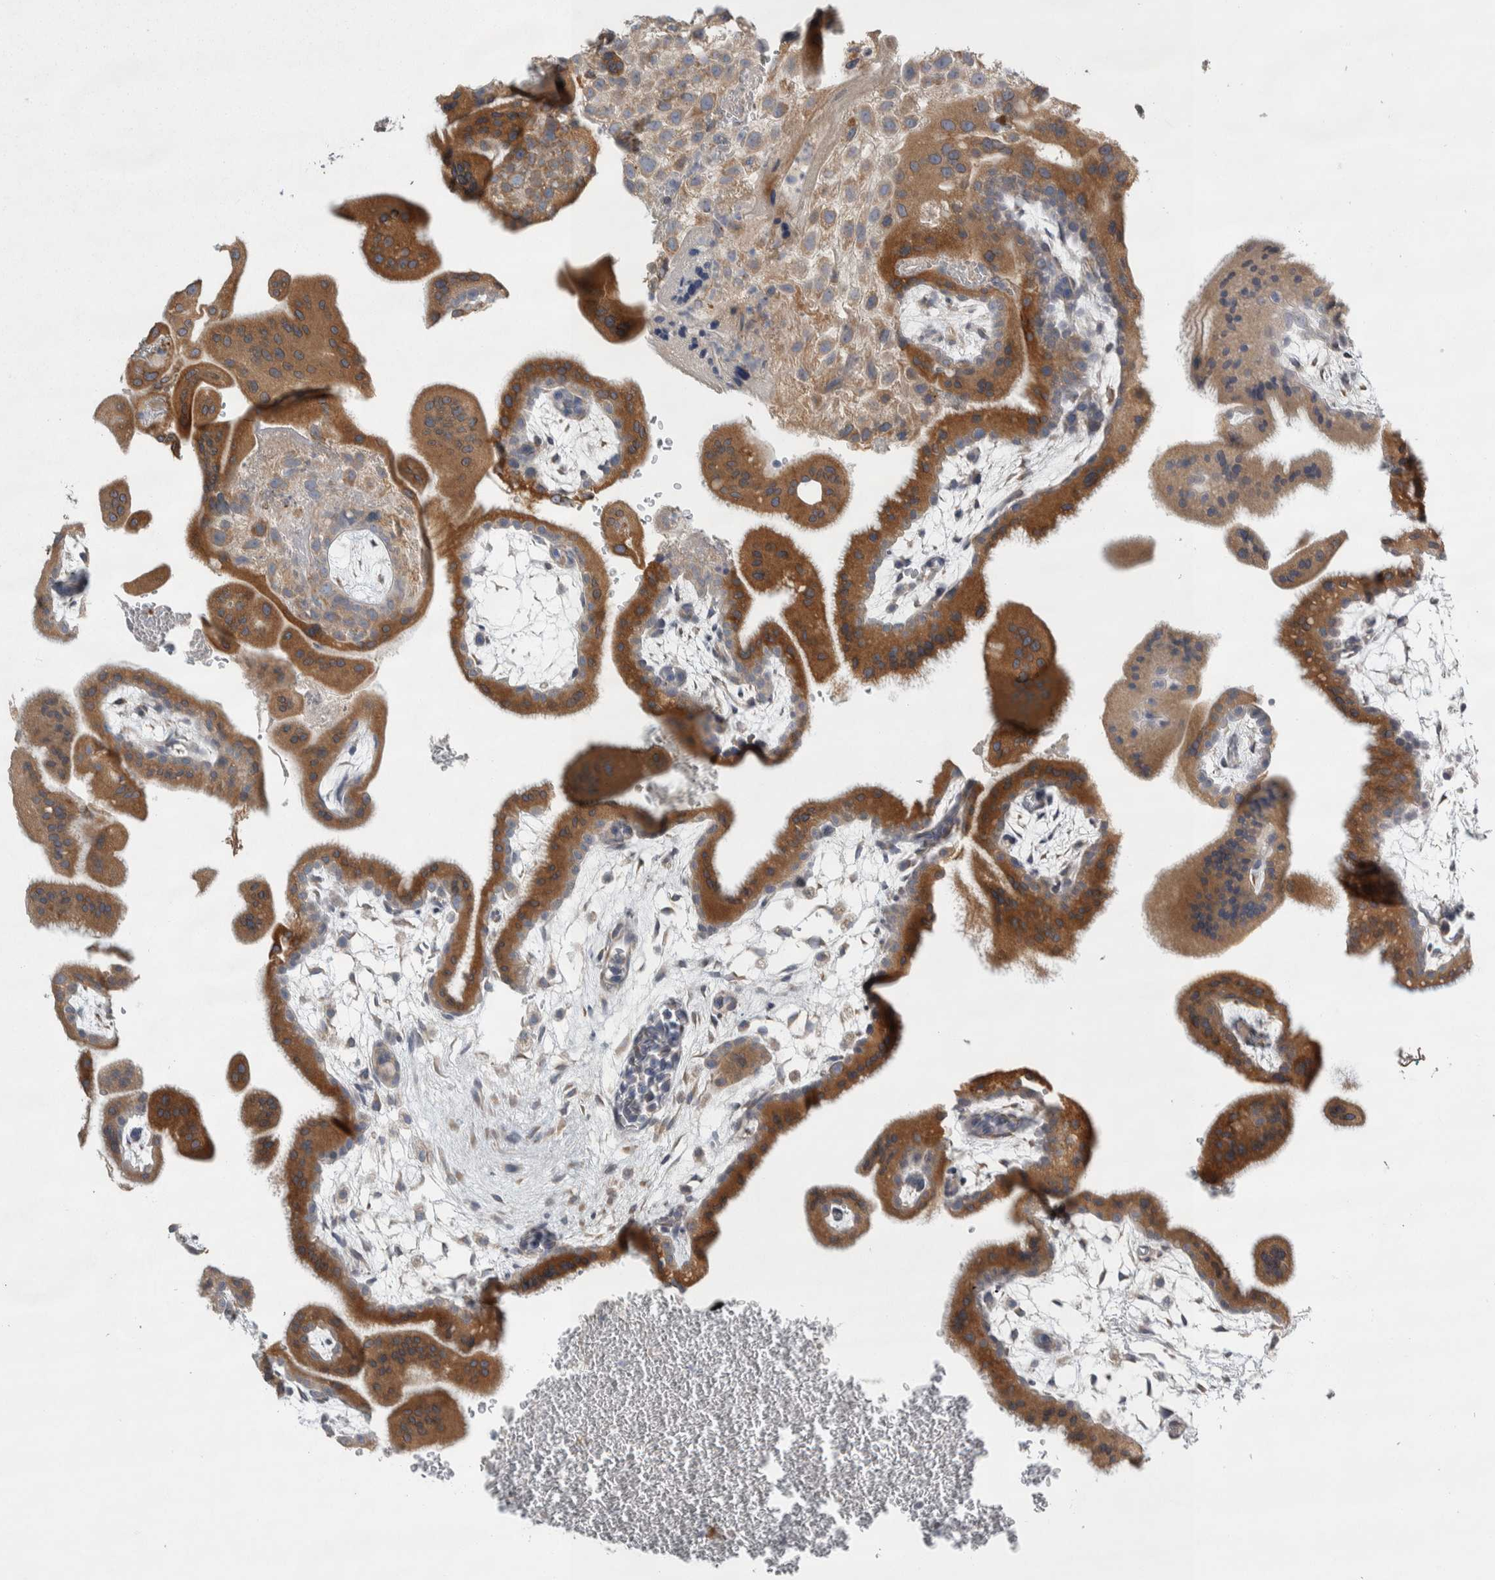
{"staining": {"intensity": "weak", "quantity": ">75%", "location": "cytoplasmic/membranous"}, "tissue": "placenta", "cell_type": "Decidual cells", "image_type": "normal", "snomed": [{"axis": "morphology", "description": "Normal tissue, NOS"}, {"axis": "topography", "description": "Placenta"}], "caption": "Benign placenta reveals weak cytoplasmic/membranous expression in about >75% of decidual cells.", "gene": "SIGMAR1", "patient": {"sex": "female", "age": 35}}